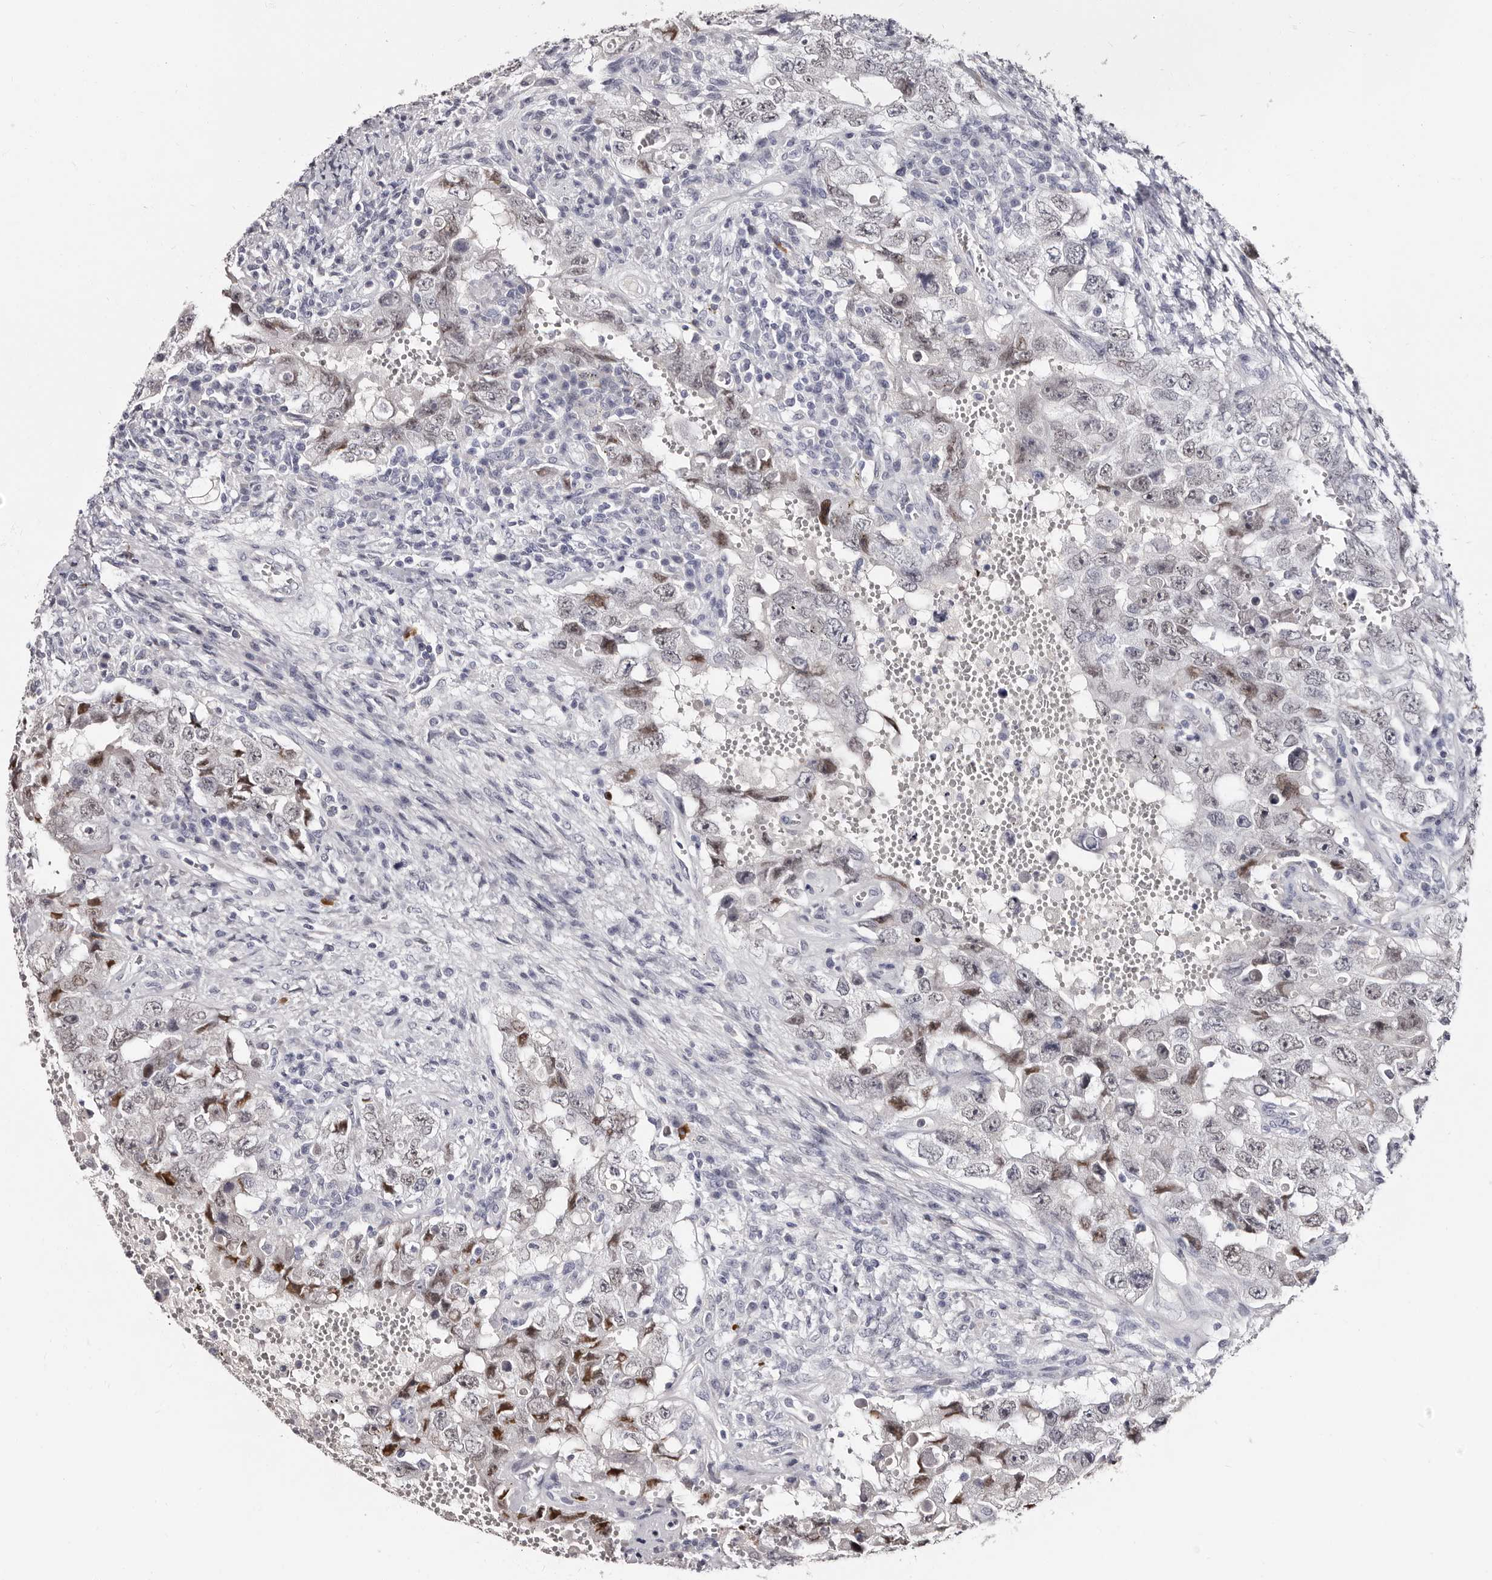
{"staining": {"intensity": "moderate", "quantity": "<25%", "location": "nuclear"}, "tissue": "testis cancer", "cell_type": "Tumor cells", "image_type": "cancer", "snomed": [{"axis": "morphology", "description": "Carcinoma, Embryonal, NOS"}, {"axis": "topography", "description": "Testis"}], "caption": "An immunohistochemistry photomicrograph of neoplastic tissue is shown. Protein staining in brown labels moderate nuclear positivity in testis embryonal carcinoma within tumor cells. (DAB IHC, brown staining for protein, blue staining for nuclei).", "gene": "TBC1D22B", "patient": {"sex": "male", "age": 26}}